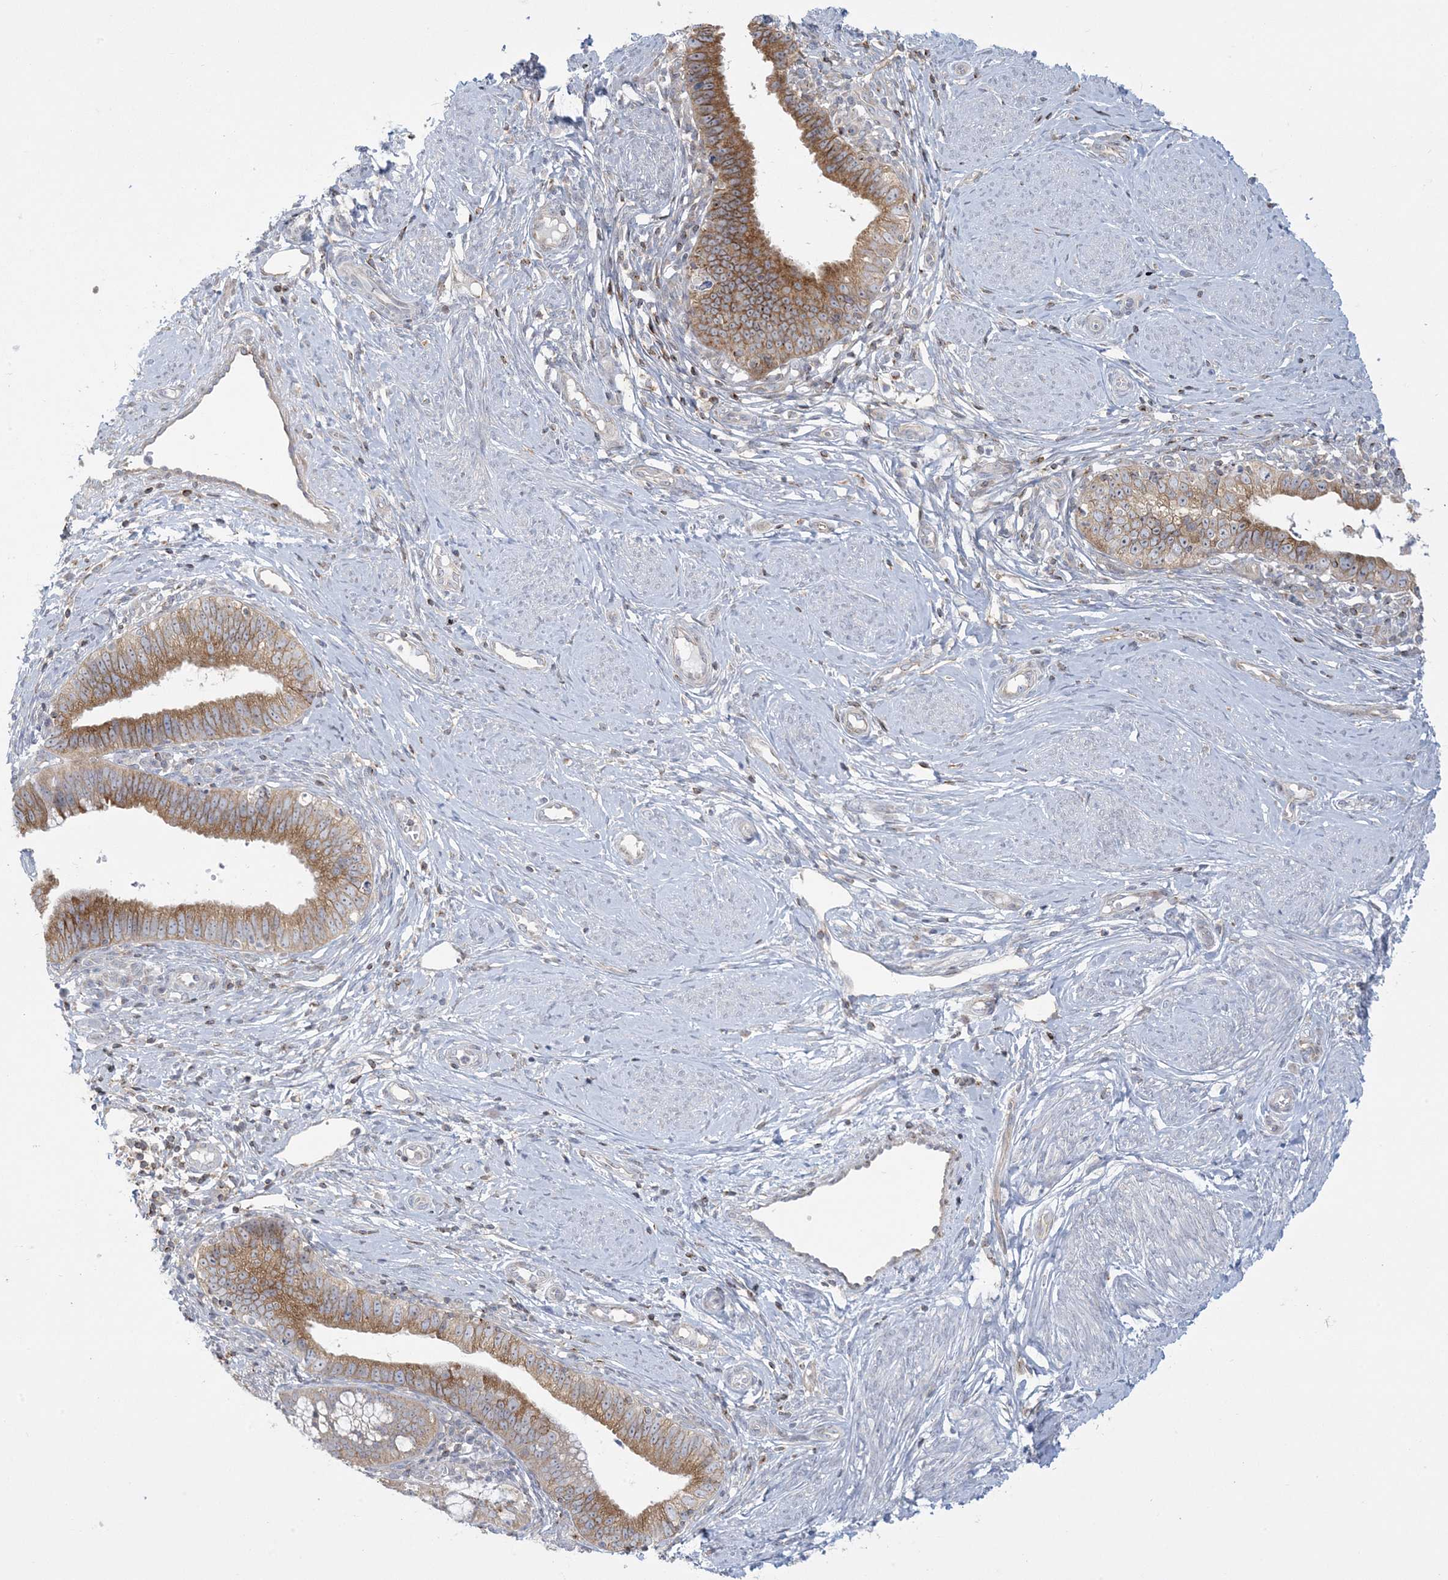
{"staining": {"intensity": "moderate", "quantity": "25%-75%", "location": "cytoplasmic/membranous"}, "tissue": "cervical cancer", "cell_type": "Tumor cells", "image_type": "cancer", "snomed": [{"axis": "morphology", "description": "Adenocarcinoma, NOS"}, {"axis": "topography", "description": "Cervix"}], "caption": "Protein analysis of adenocarcinoma (cervical) tissue shows moderate cytoplasmic/membranous positivity in approximately 25%-75% of tumor cells.", "gene": "SLAMF9", "patient": {"sex": "female", "age": 36}}